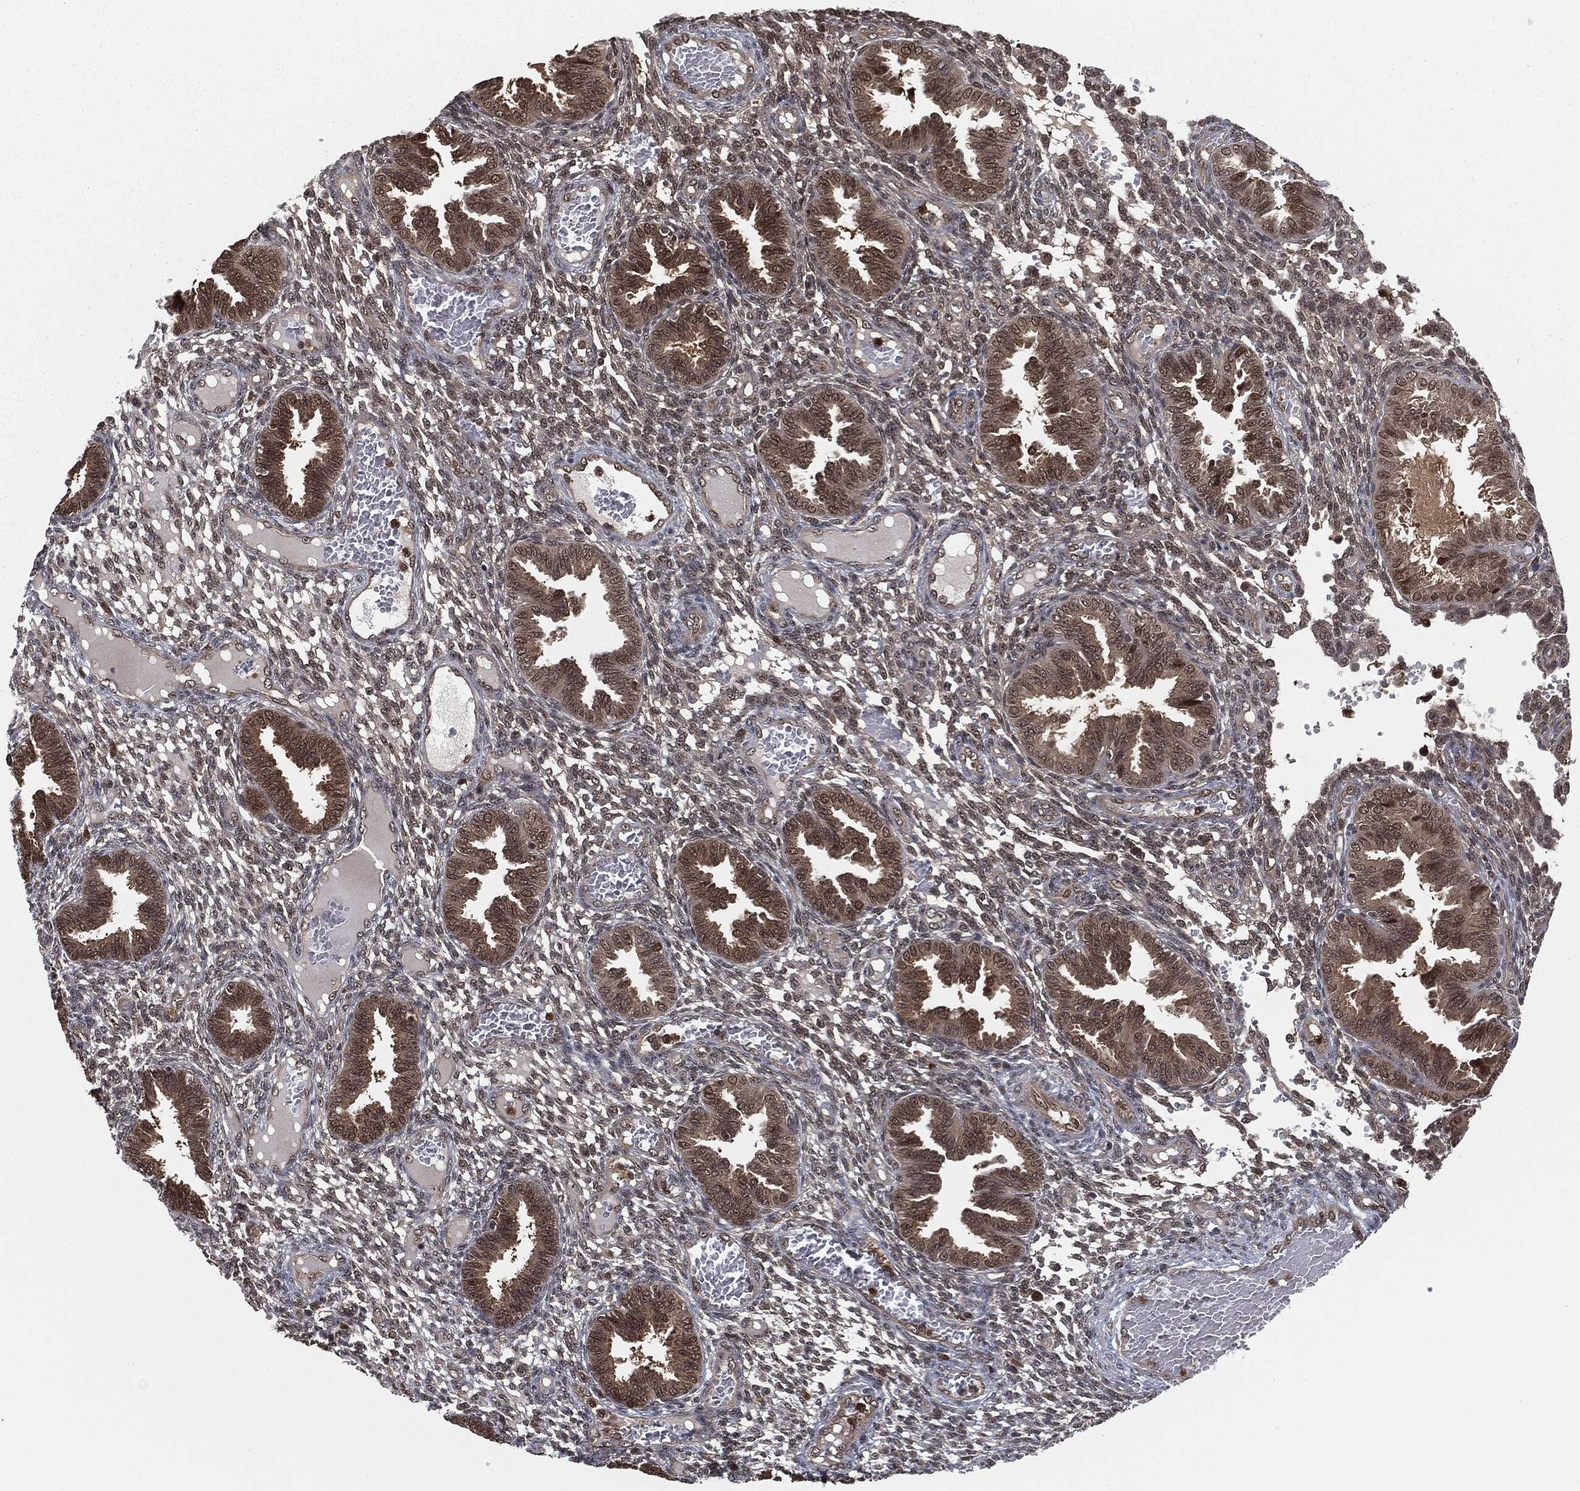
{"staining": {"intensity": "negative", "quantity": "none", "location": "none"}, "tissue": "endometrium", "cell_type": "Cells in endometrial stroma", "image_type": "normal", "snomed": [{"axis": "morphology", "description": "Normal tissue, NOS"}, {"axis": "topography", "description": "Endometrium"}], "caption": "Histopathology image shows no significant protein staining in cells in endometrial stroma of benign endometrium. (Brightfield microscopy of DAB (3,3'-diaminobenzidine) IHC at high magnification).", "gene": "CAPRIN2", "patient": {"sex": "female", "age": 42}}